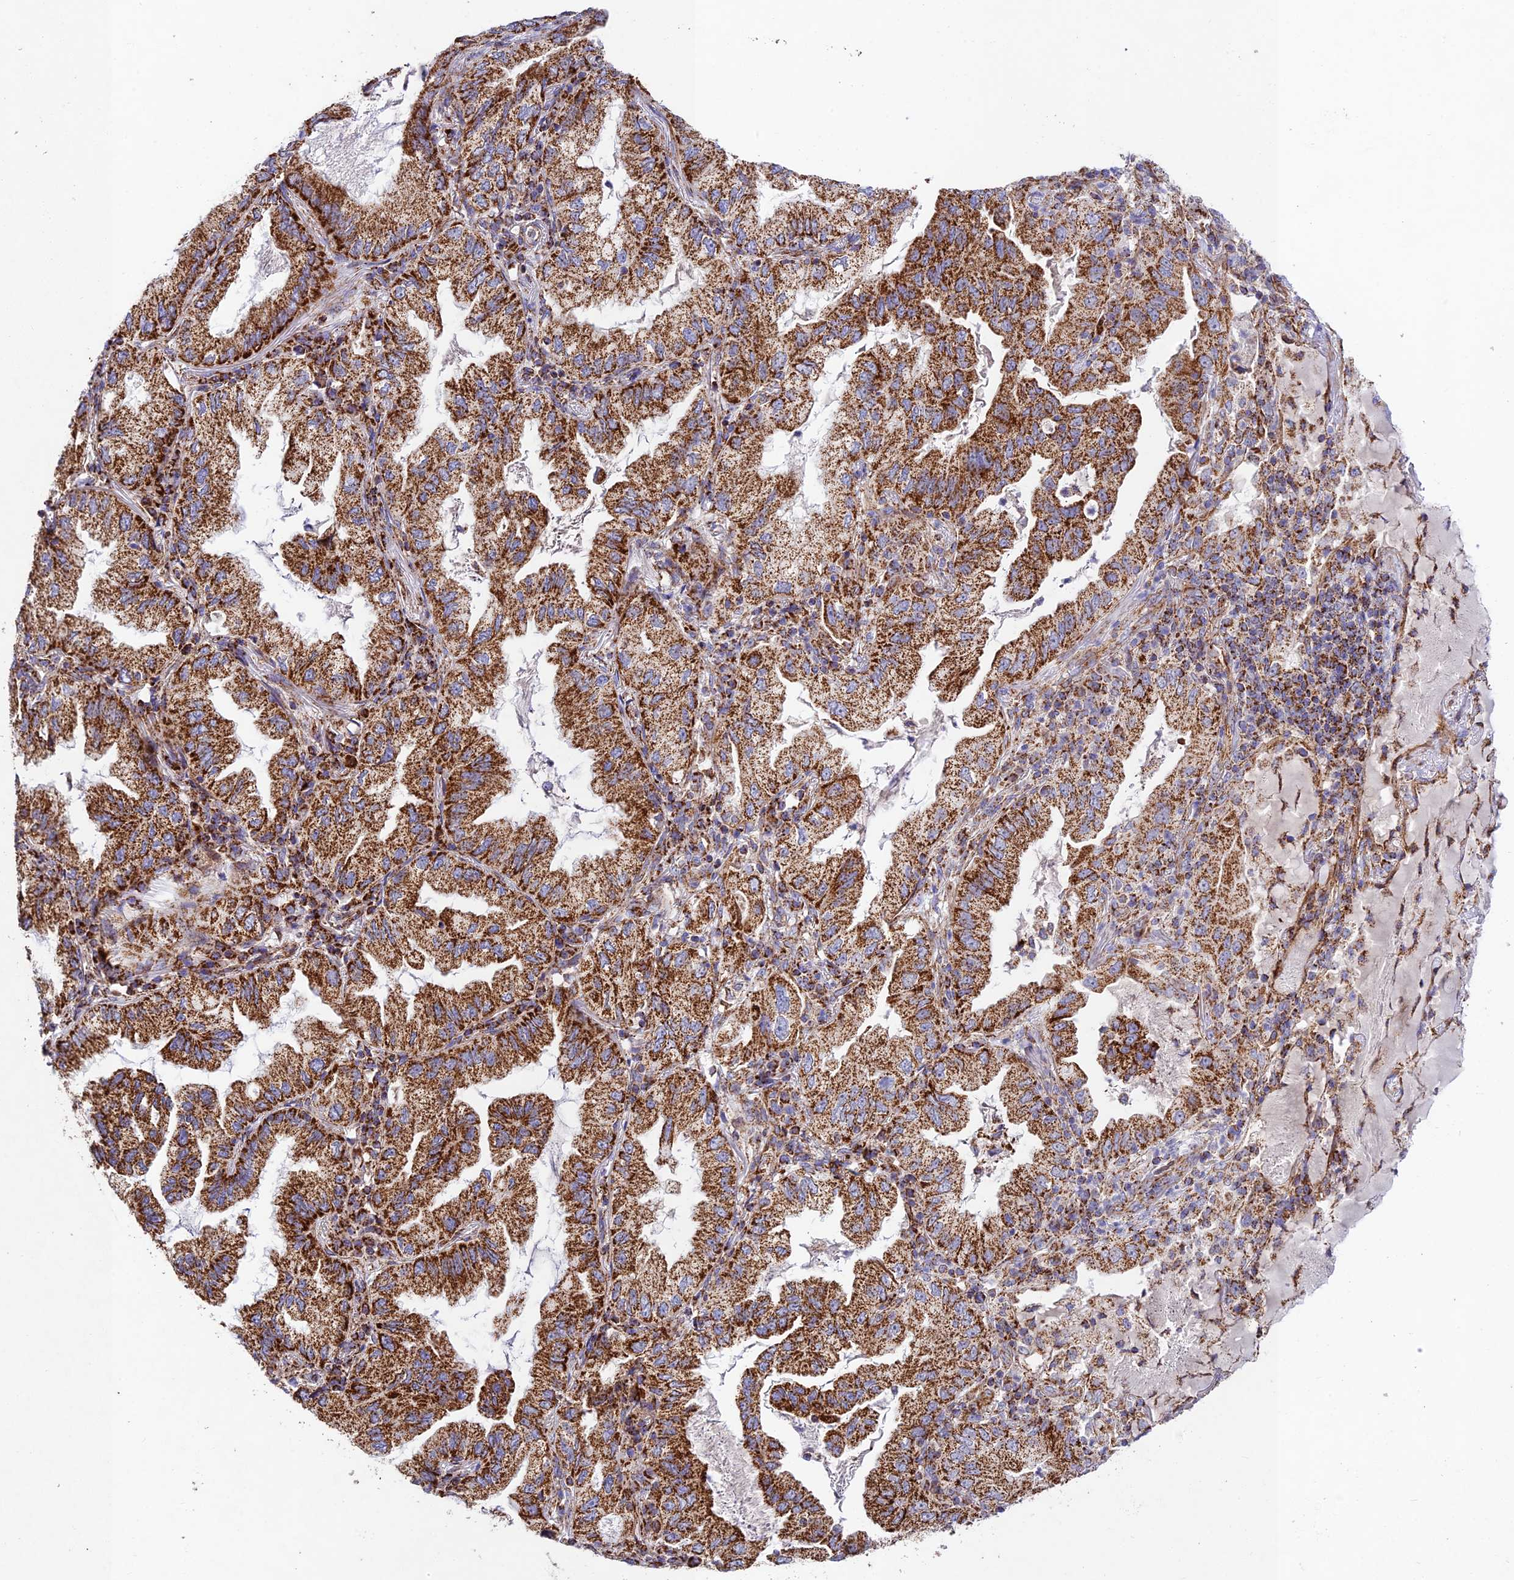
{"staining": {"intensity": "strong", "quantity": ">75%", "location": "cytoplasmic/membranous"}, "tissue": "lung cancer", "cell_type": "Tumor cells", "image_type": "cancer", "snomed": [{"axis": "morphology", "description": "Adenocarcinoma, NOS"}, {"axis": "topography", "description": "Lung"}], "caption": "Protein expression analysis of lung adenocarcinoma exhibits strong cytoplasmic/membranous positivity in about >75% of tumor cells.", "gene": "KHDC3L", "patient": {"sex": "female", "age": 69}}